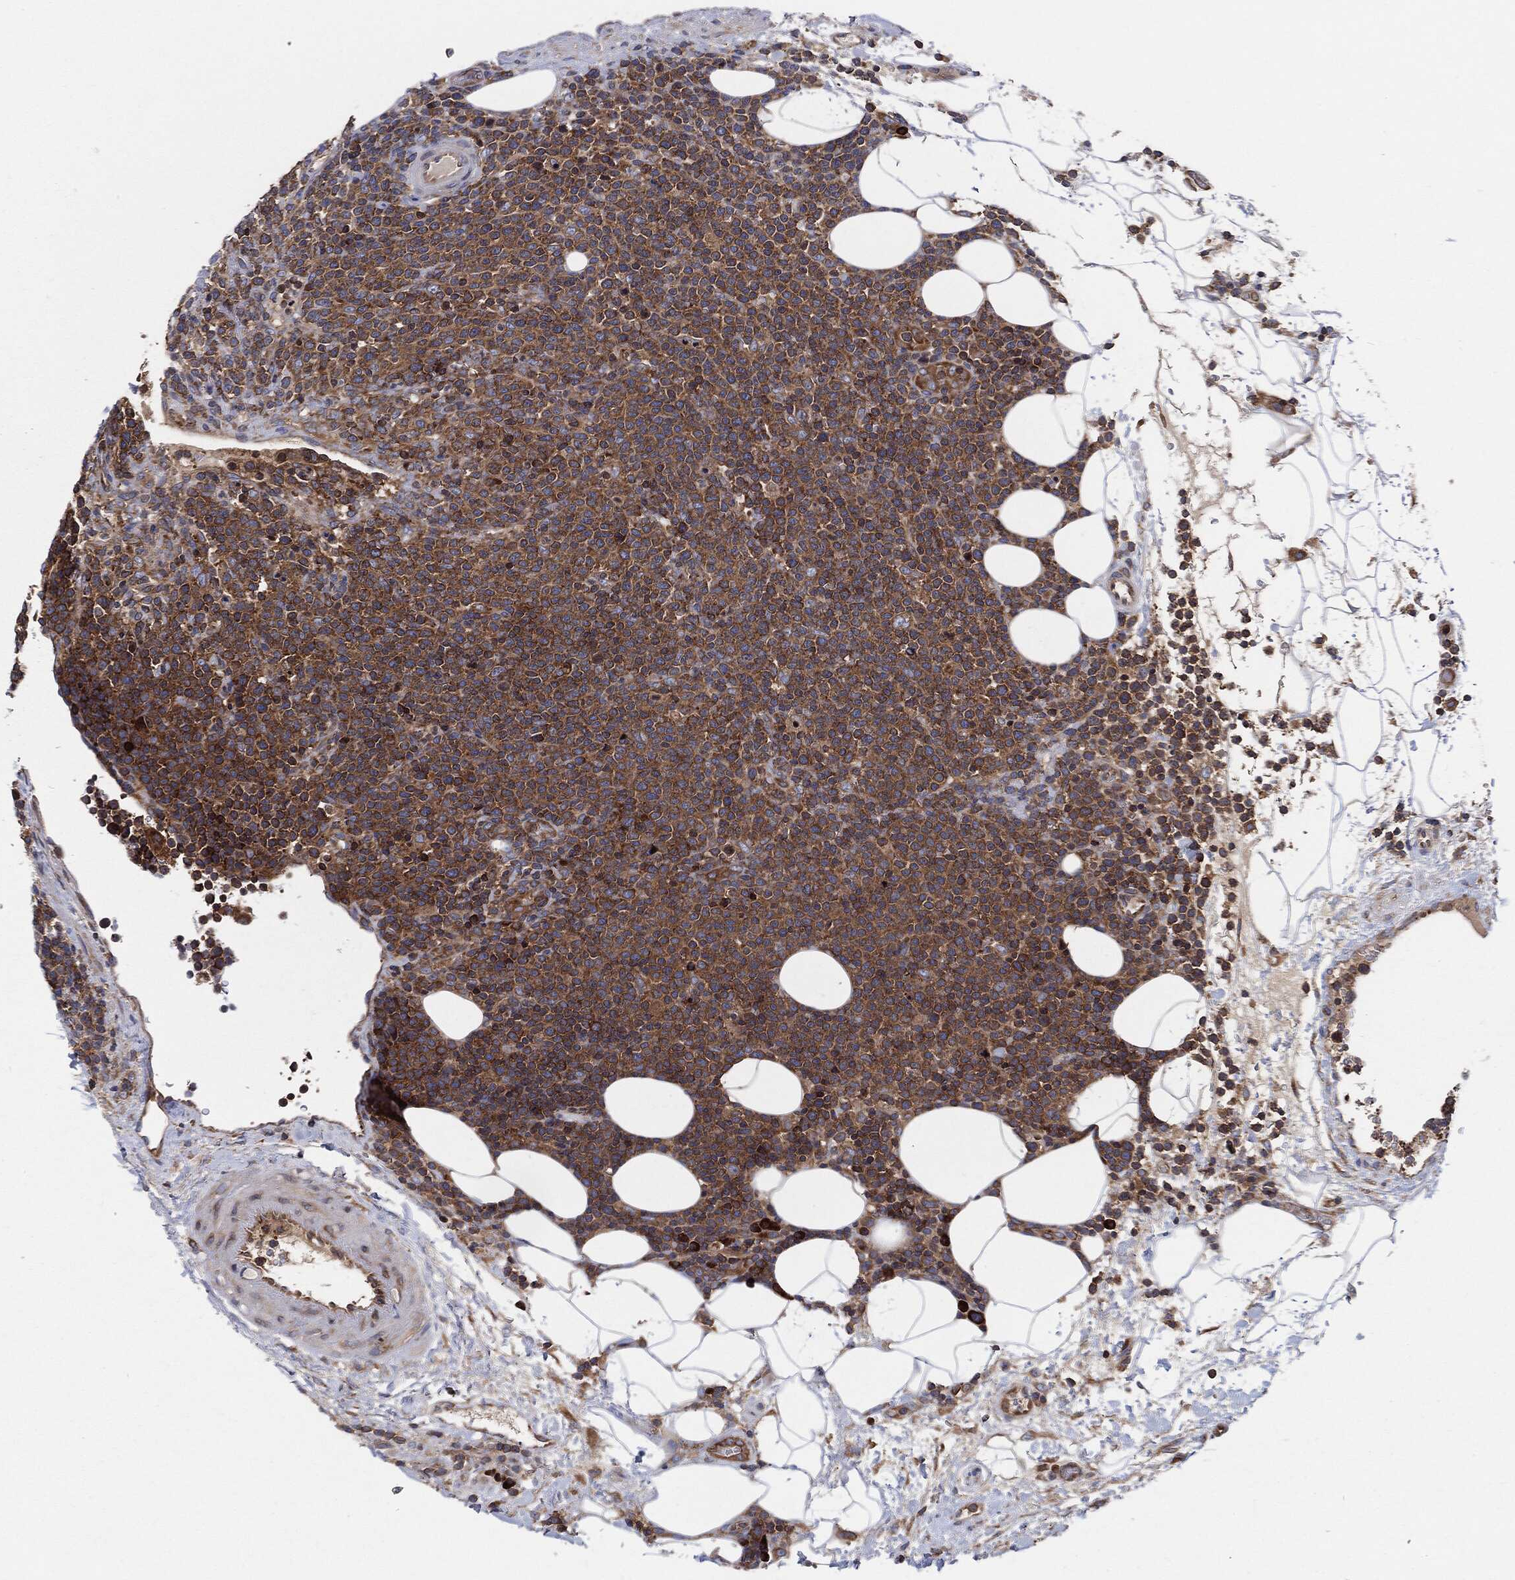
{"staining": {"intensity": "moderate", "quantity": ">75%", "location": "cytoplasmic/membranous"}, "tissue": "lymphoma", "cell_type": "Tumor cells", "image_type": "cancer", "snomed": [{"axis": "morphology", "description": "Malignant lymphoma, non-Hodgkin's type, High grade"}, {"axis": "topography", "description": "Lymph node"}], "caption": "There is medium levels of moderate cytoplasmic/membranous positivity in tumor cells of lymphoma, as demonstrated by immunohistochemical staining (brown color).", "gene": "EIF2S2", "patient": {"sex": "male", "age": 61}}